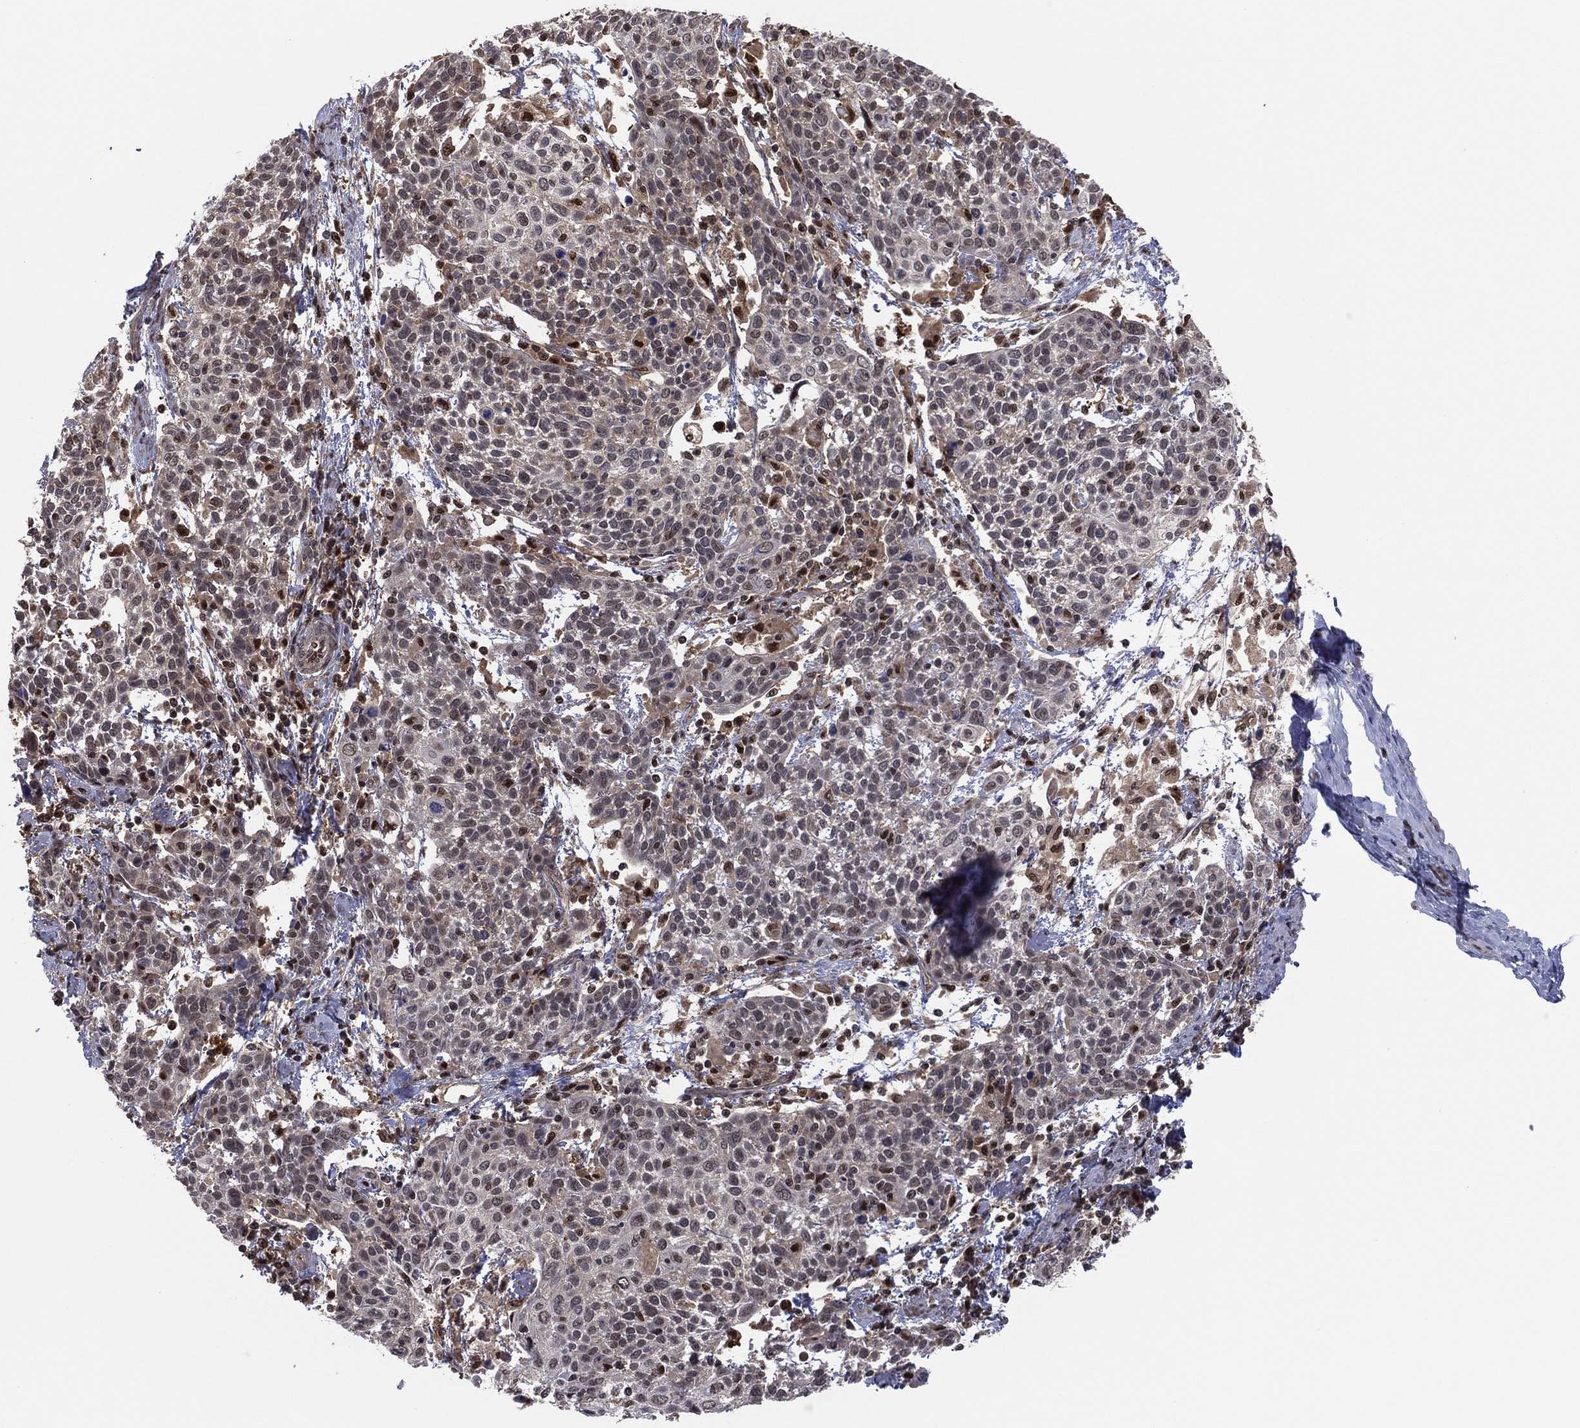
{"staining": {"intensity": "moderate", "quantity": "<25%", "location": "cytoplasmic/membranous,nuclear"}, "tissue": "cervical cancer", "cell_type": "Tumor cells", "image_type": "cancer", "snomed": [{"axis": "morphology", "description": "Squamous cell carcinoma, NOS"}, {"axis": "topography", "description": "Cervix"}], "caption": "Cervical squamous cell carcinoma stained with a protein marker demonstrates moderate staining in tumor cells.", "gene": "ICOSLG", "patient": {"sex": "female", "age": 61}}